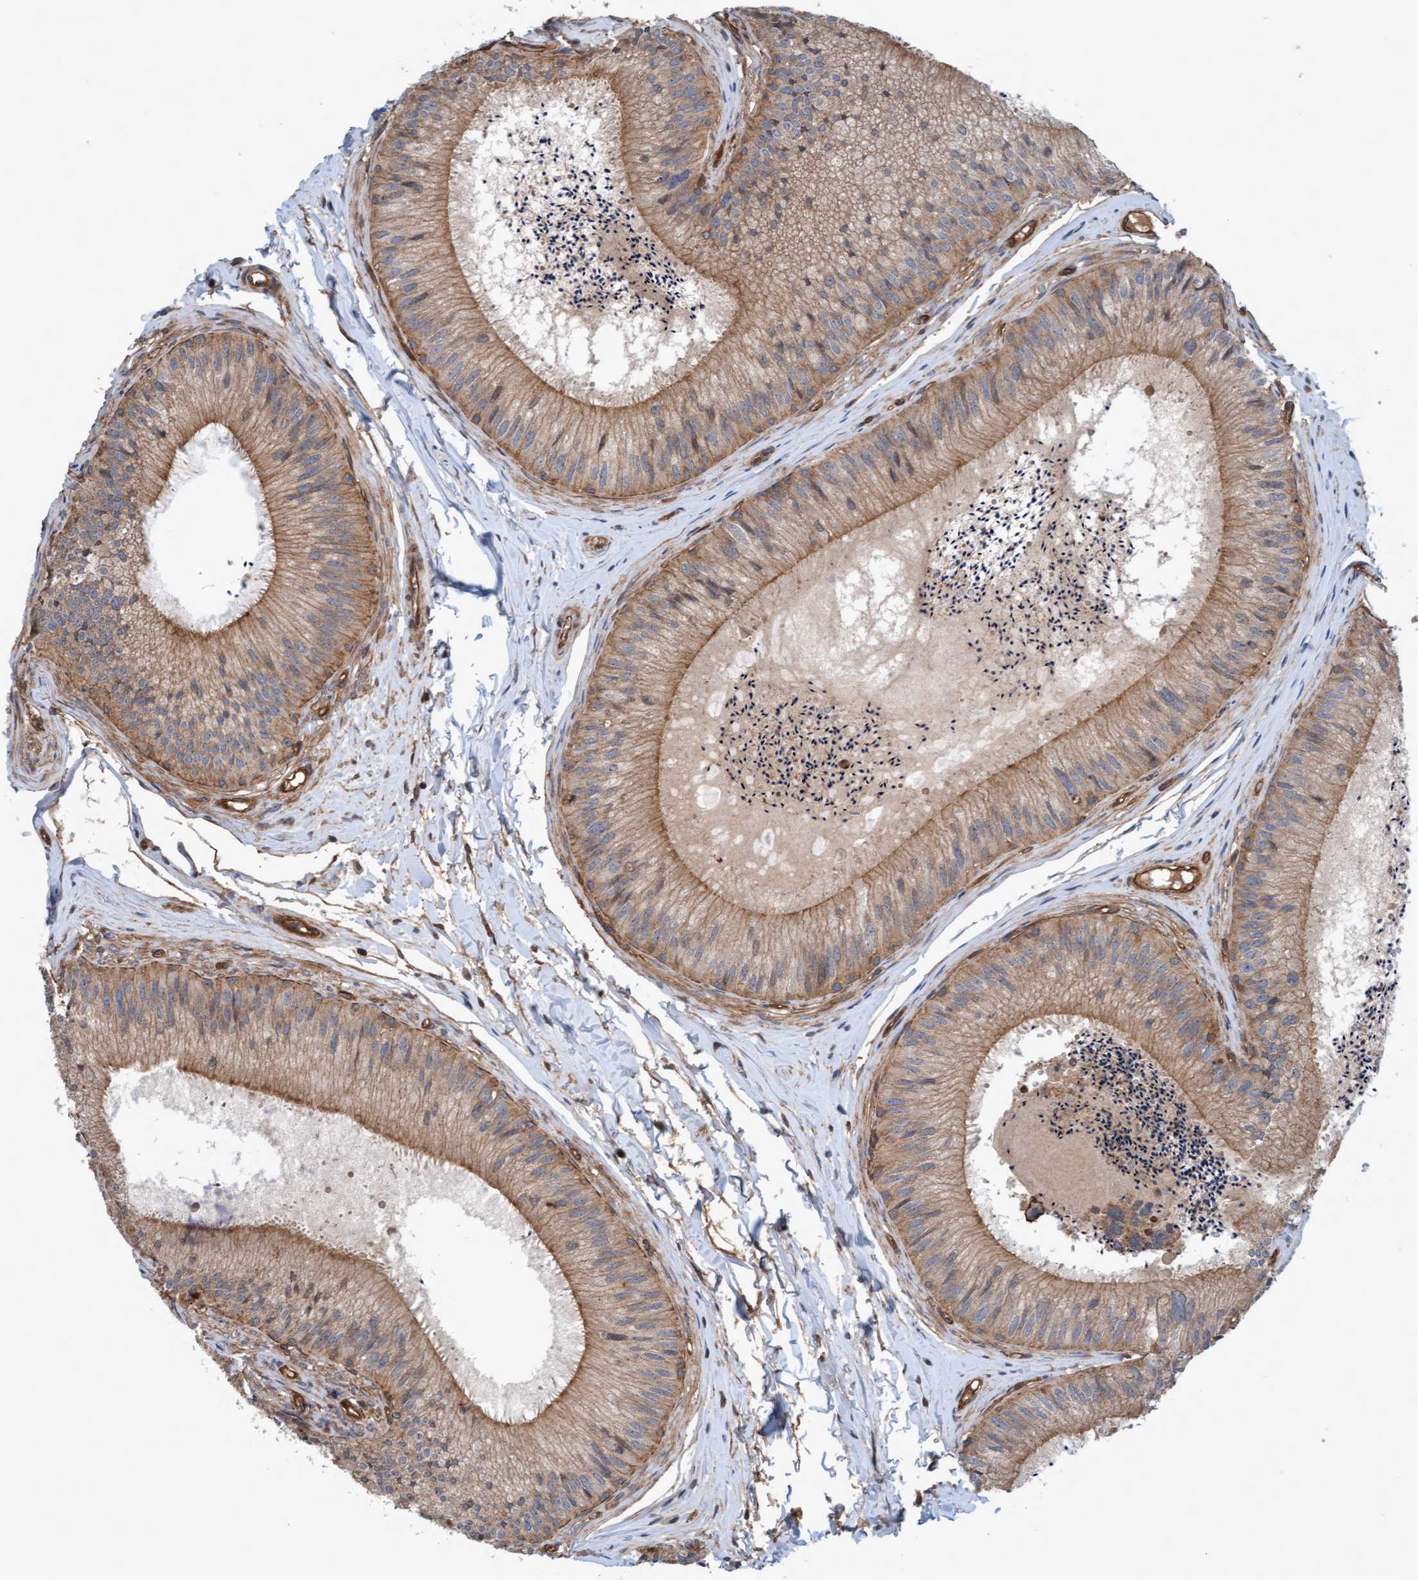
{"staining": {"intensity": "moderate", "quantity": "25%-75%", "location": "cytoplasmic/membranous"}, "tissue": "epididymis", "cell_type": "Glandular cells", "image_type": "normal", "snomed": [{"axis": "morphology", "description": "Normal tissue, NOS"}, {"axis": "topography", "description": "Epididymis"}], "caption": "Protein expression analysis of unremarkable epididymis shows moderate cytoplasmic/membranous staining in about 25%-75% of glandular cells.", "gene": "ERAL1", "patient": {"sex": "male", "age": 31}}